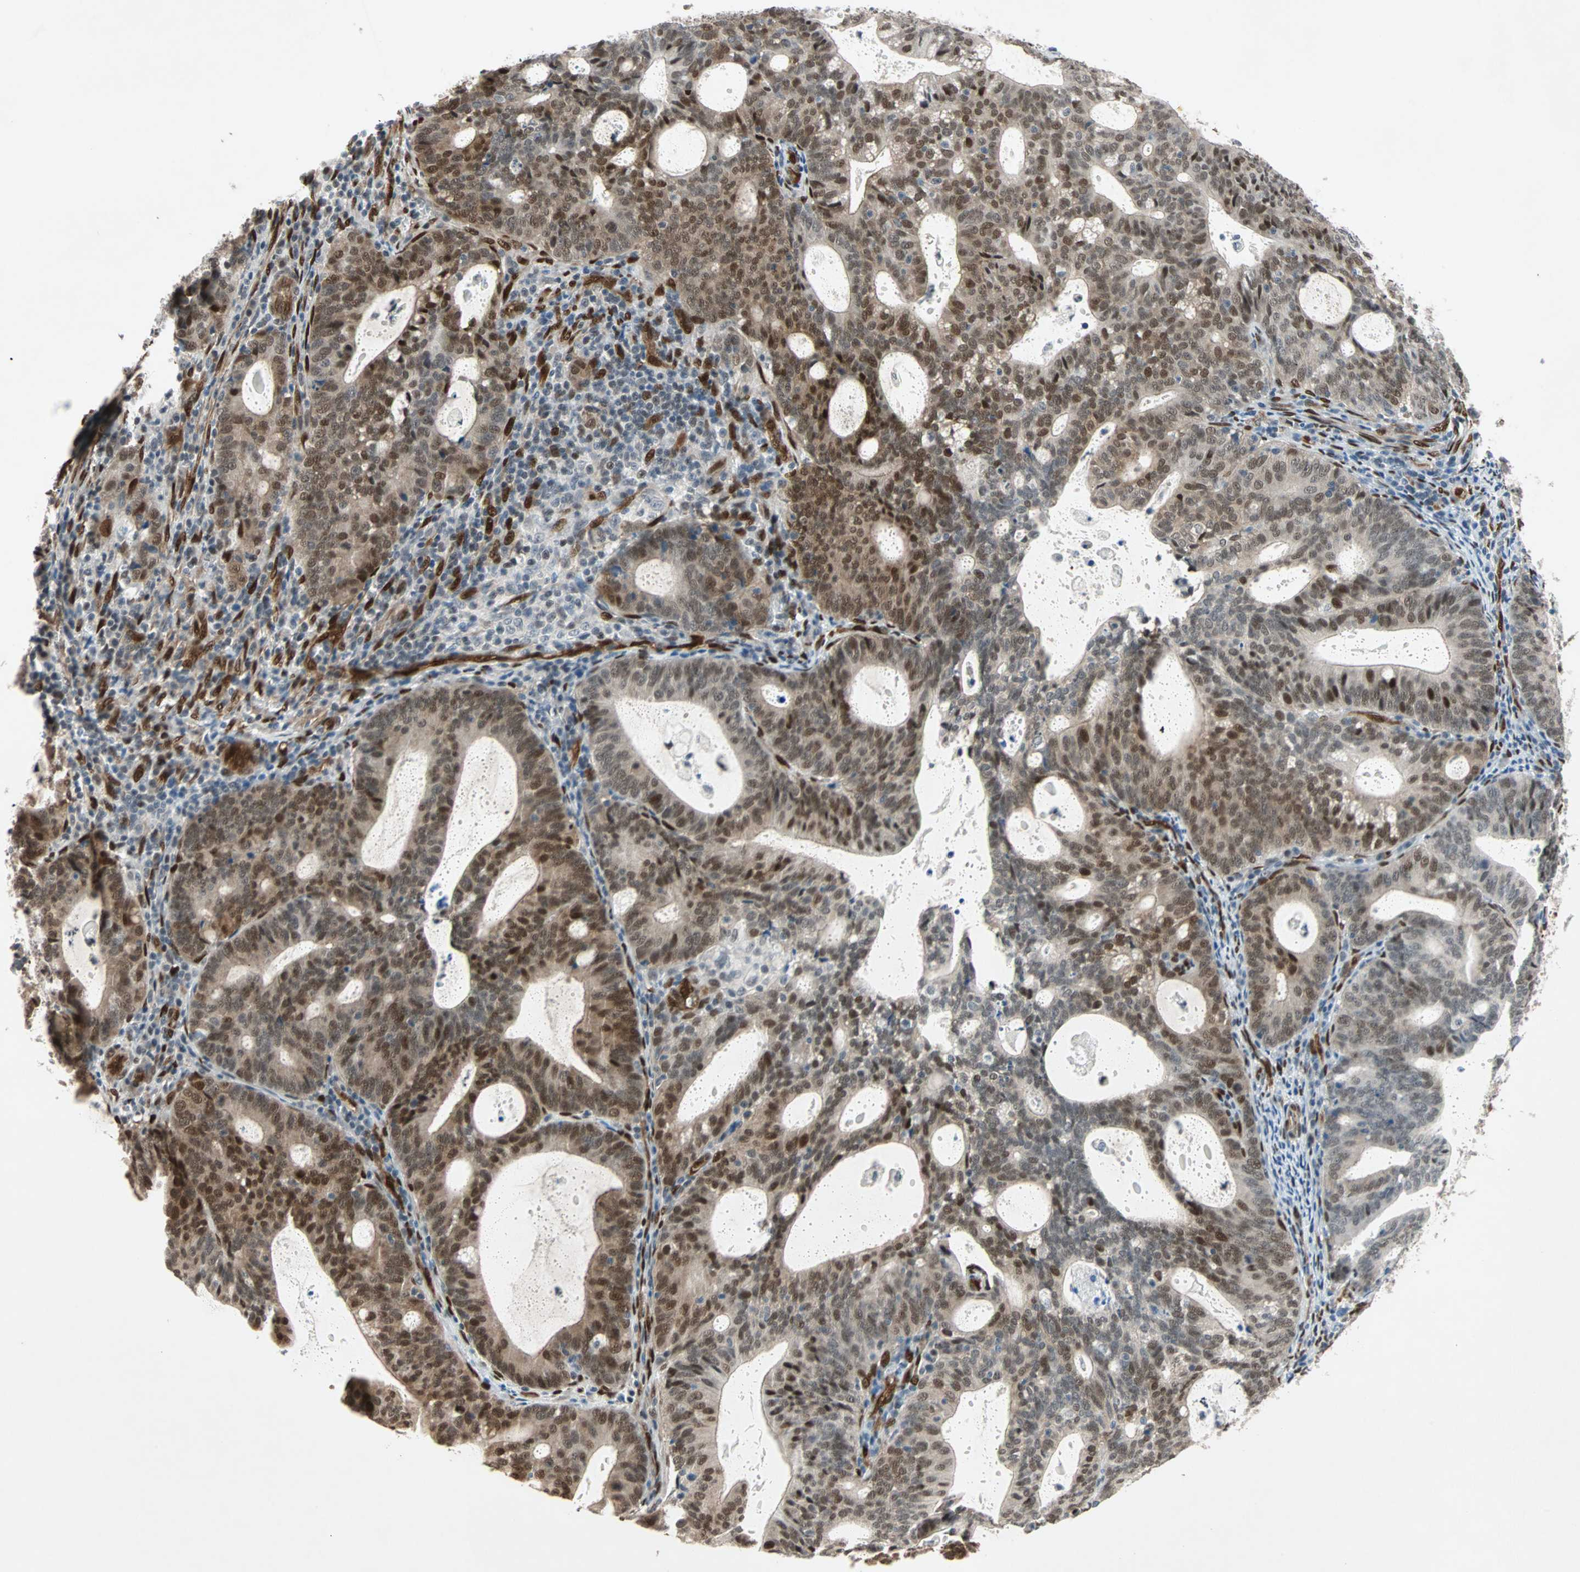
{"staining": {"intensity": "strong", "quantity": ">75%", "location": "cytoplasmic/membranous,nuclear"}, "tissue": "endometrial cancer", "cell_type": "Tumor cells", "image_type": "cancer", "snomed": [{"axis": "morphology", "description": "Adenocarcinoma, NOS"}, {"axis": "topography", "description": "Uterus"}], "caption": "IHC staining of endometrial adenocarcinoma, which exhibits high levels of strong cytoplasmic/membranous and nuclear expression in approximately >75% of tumor cells indicating strong cytoplasmic/membranous and nuclear protein expression. The staining was performed using DAB (3,3'-diaminobenzidine) (brown) for protein detection and nuclei were counterstained in hematoxylin (blue).", "gene": "WWTR1", "patient": {"sex": "female", "age": 83}}